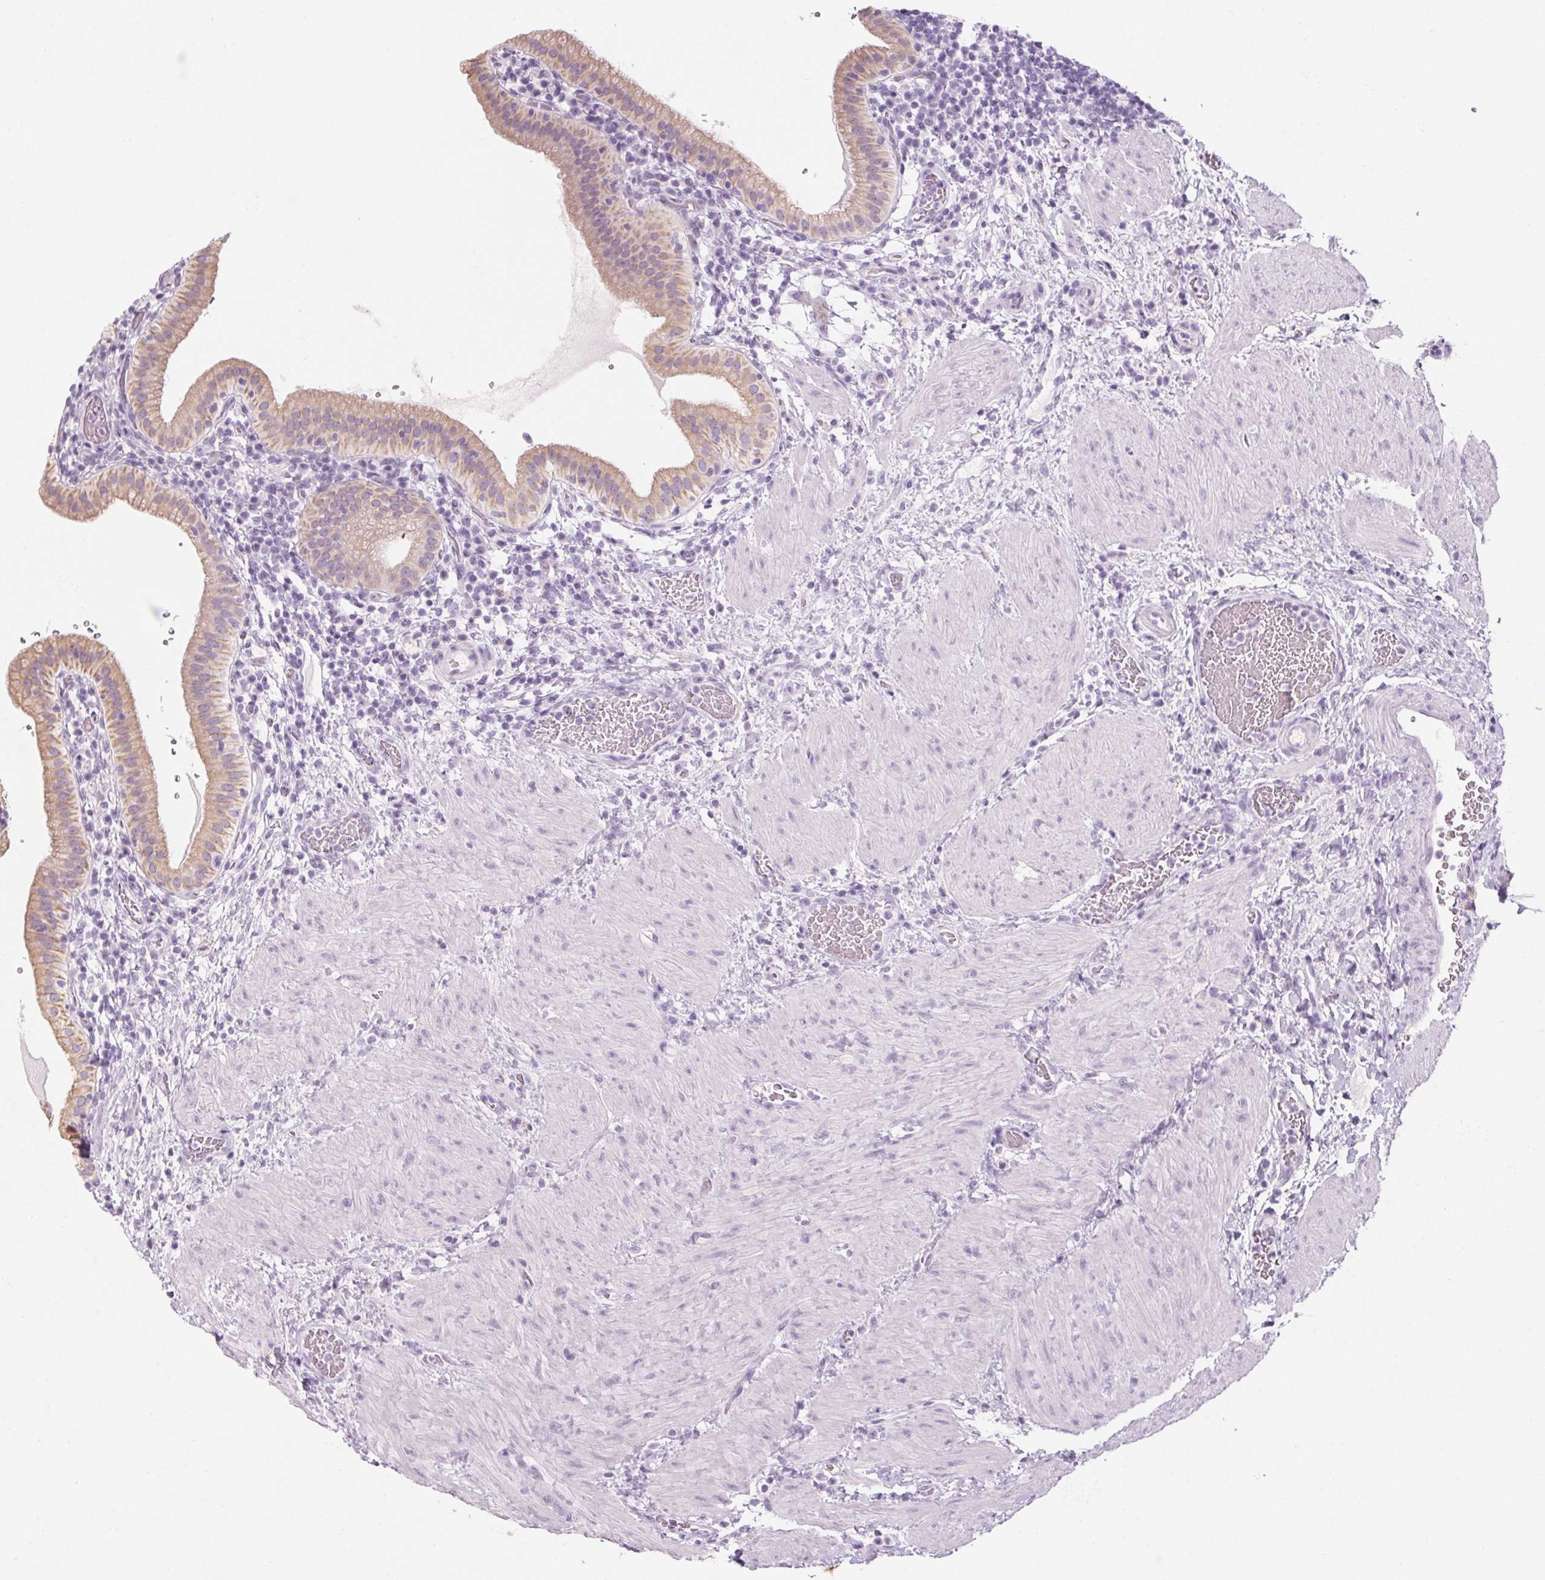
{"staining": {"intensity": "moderate", "quantity": ">75%", "location": "cytoplasmic/membranous"}, "tissue": "gallbladder", "cell_type": "Glandular cells", "image_type": "normal", "snomed": [{"axis": "morphology", "description": "Normal tissue, NOS"}, {"axis": "topography", "description": "Gallbladder"}], "caption": "Gallbladder stained with a brown dye shows moderate cytoplasmic/membranous positive staining in approximately >75% of glandular cells.", "gene": "RPTN", "patient": {"sex": "male", "age": 26}}